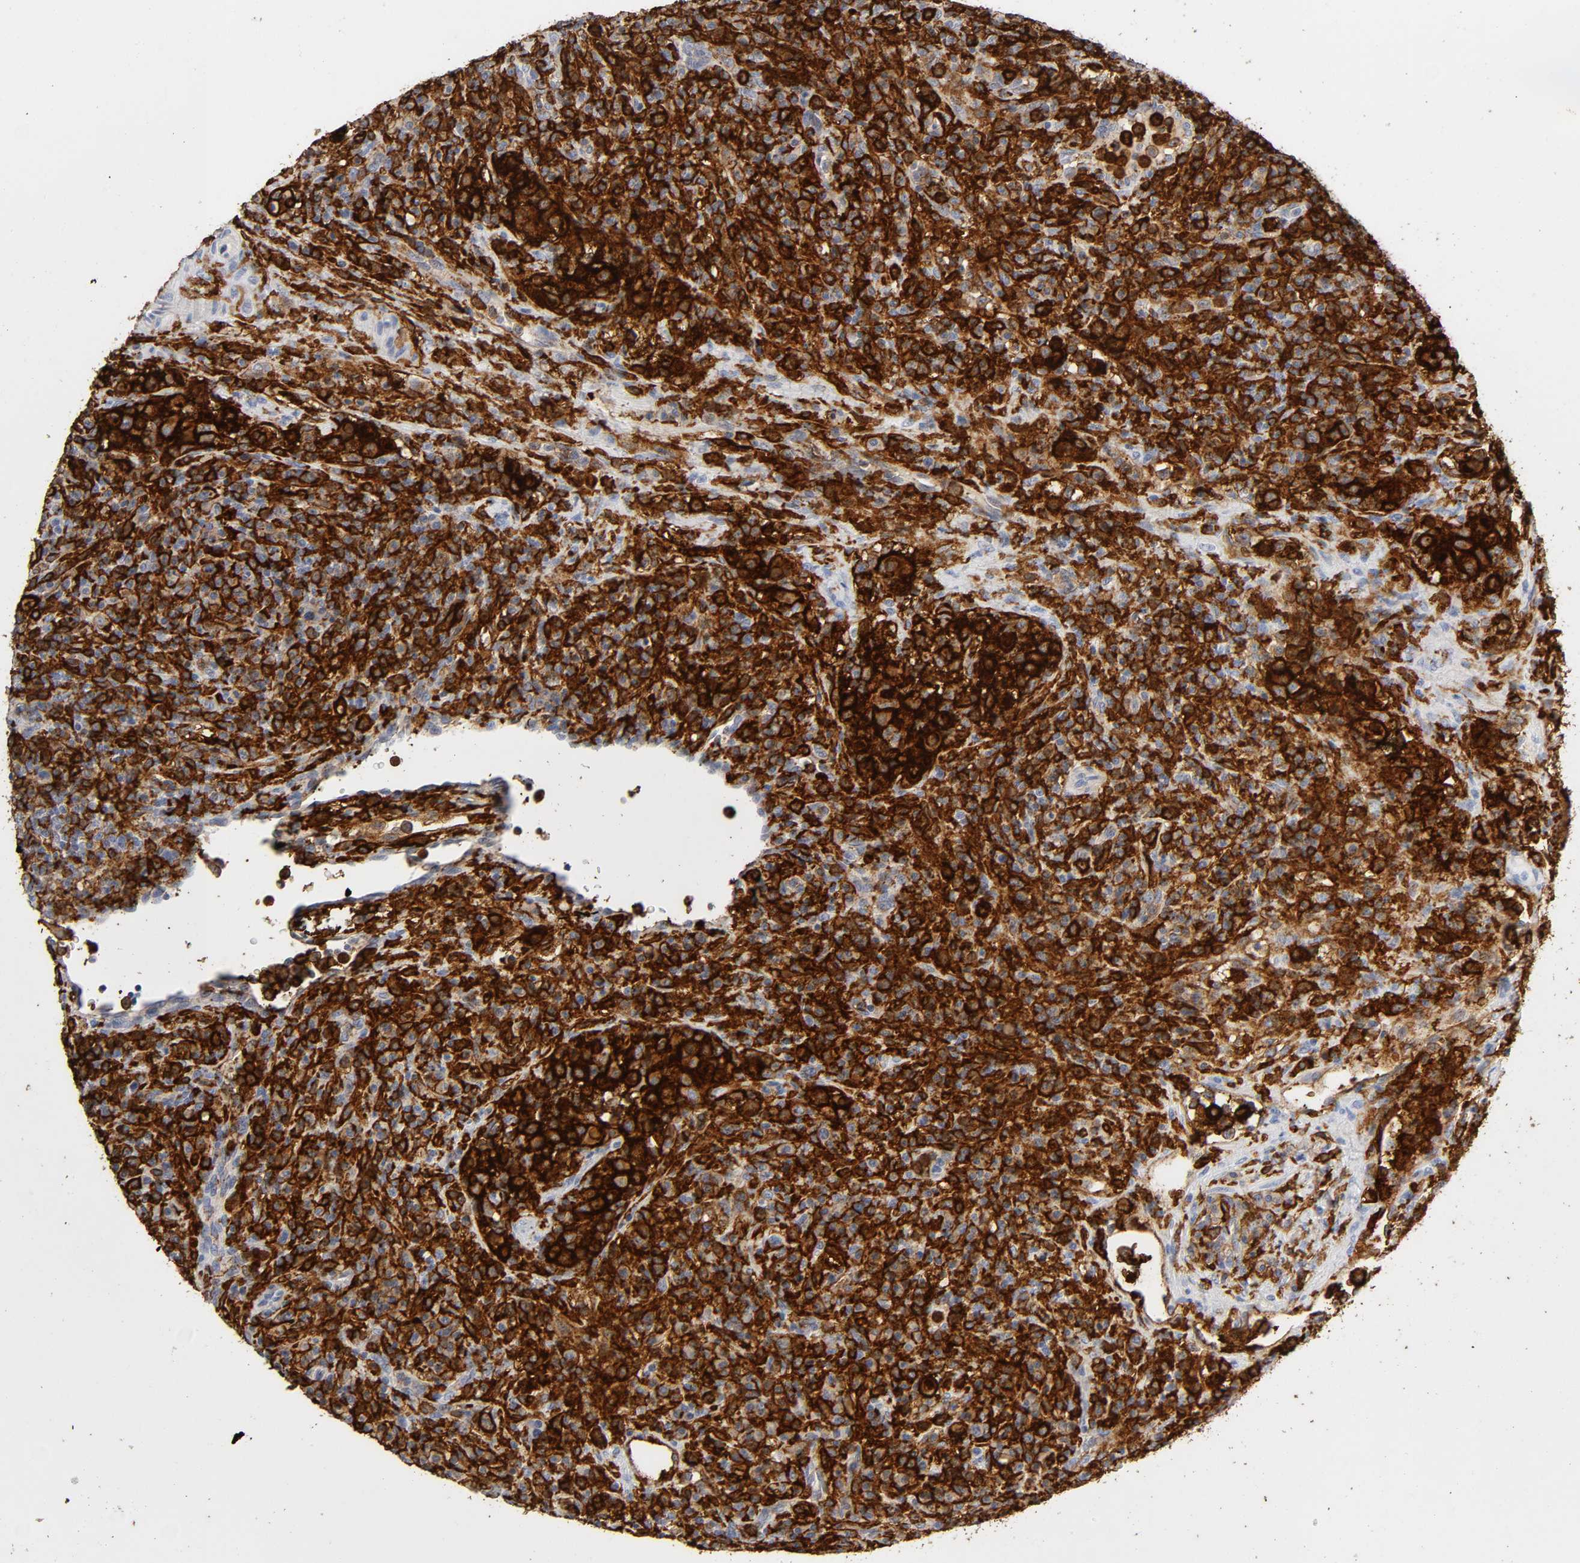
{"staining": {"intensity": "strong", "quantity": "25%-75%", "location": "cytoplasmic/membranous"}, "tissue": "lymphoma", "cell_type": "Tumor cells", "image_type": "cancer", "snomed": [{"axis": "morphology", "description": "Hodgkin's disease, NOS"}, {"axis": "topography", "description": "Lymph node"}], "caption": "Strong cytoplasmic/membranous protein staining is appreciated in about 25%-75% of tumor cells in lymphoma.", "gene": "LYN", "patient": {"sex": "male", "age": 65}}